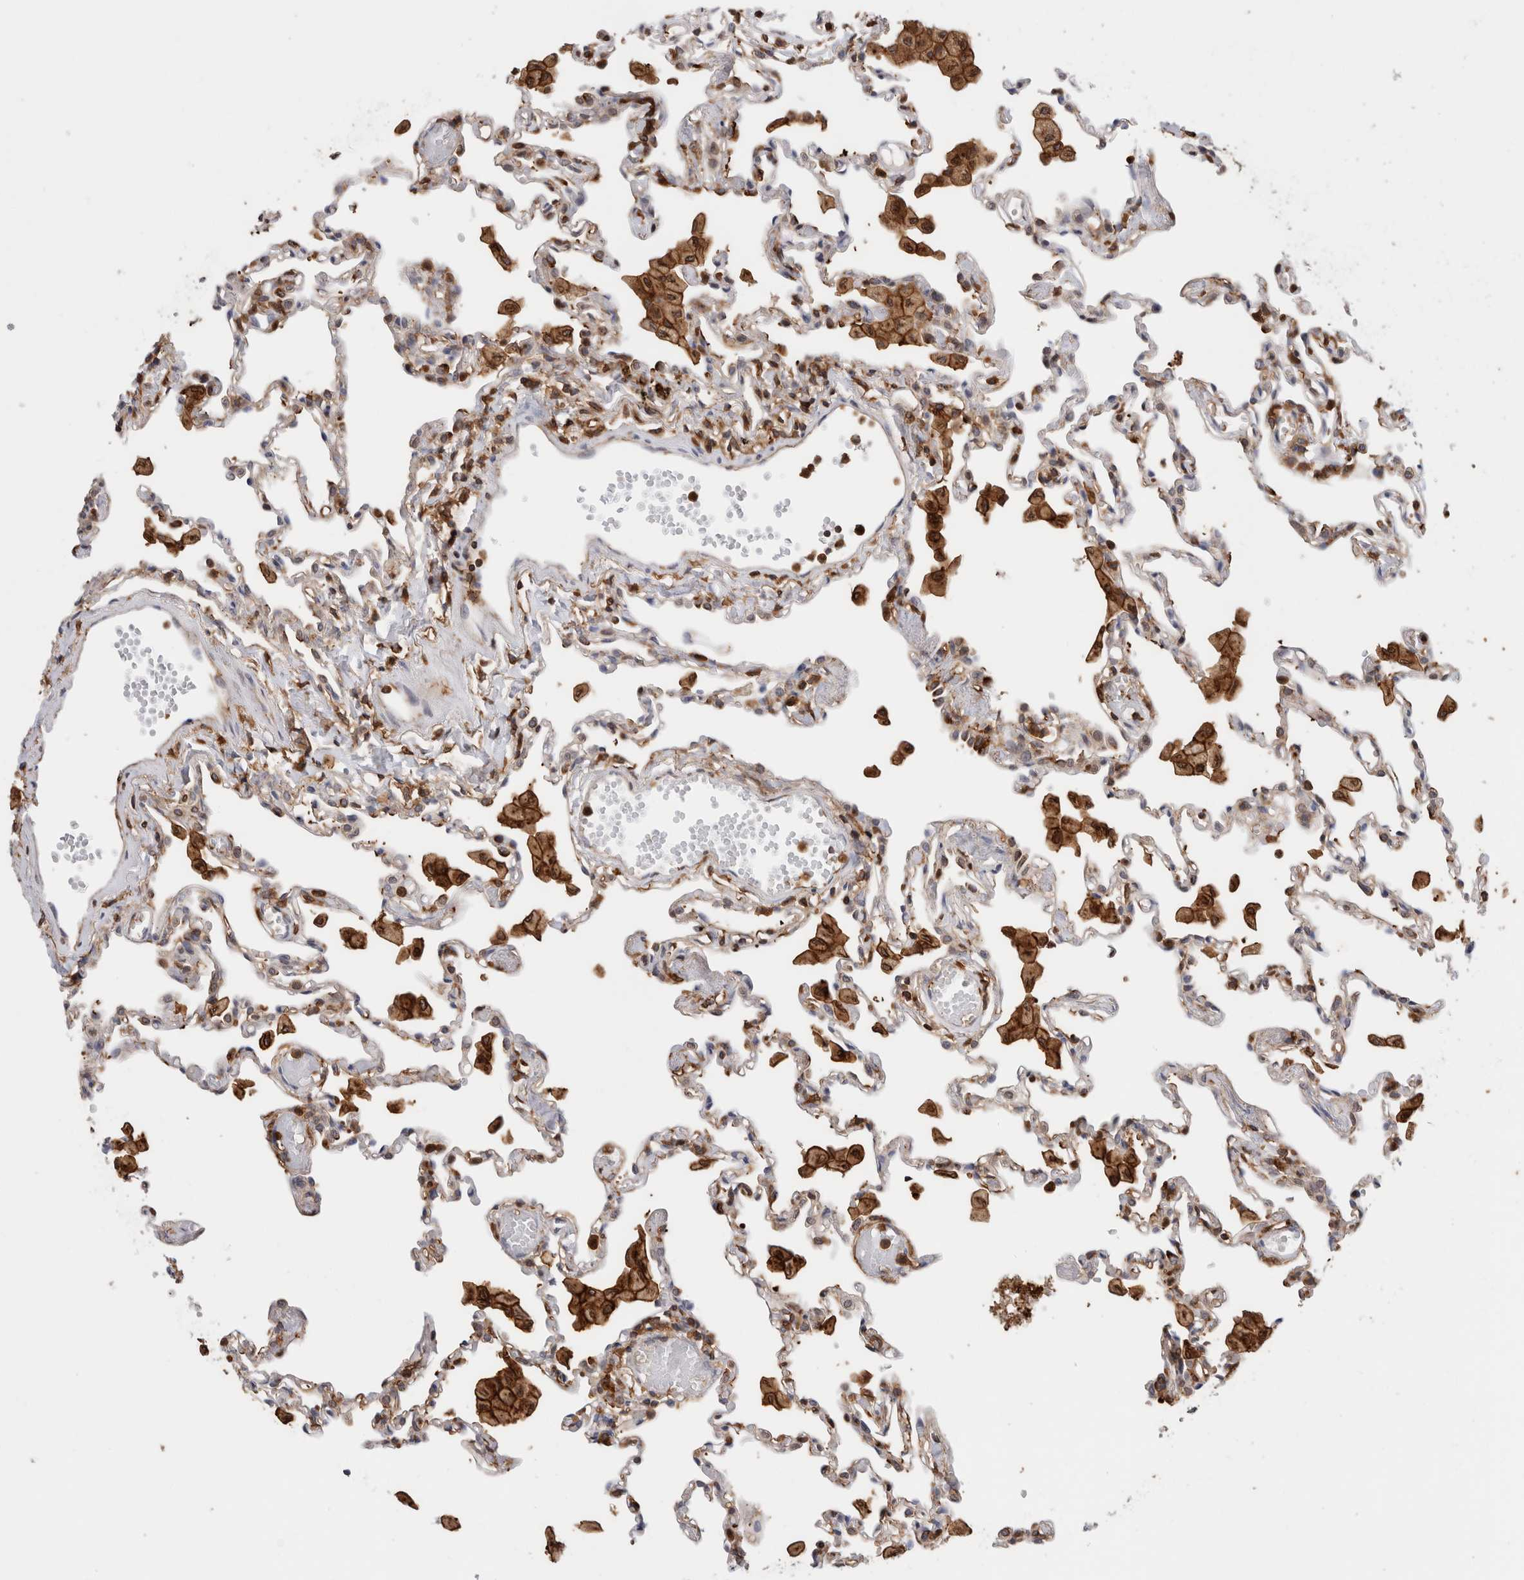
{"staining": {"intensity": "moderate", "quantity": "<25%", "location": "cytoplasmic/membranous"}, "tissue": "lung", "cell_type": "Alveolar cells", "image_type": "normal", "snomed": [{"axis": "morphology", "description": "Normal tissue, NOS"}, {"axis": "topography", "description": "Bronchus"}, {"axis": "topography", "description": "Lung"}], "caption": "Alveolar cells display moderate cytoplasmic/membranous expression in about <25% of cells in normal lung. The protein is shown in brown color, while the nuclei are stained blue.", "gene": "CCDC88B", "patient": {"sex": "female", "age": 49}}